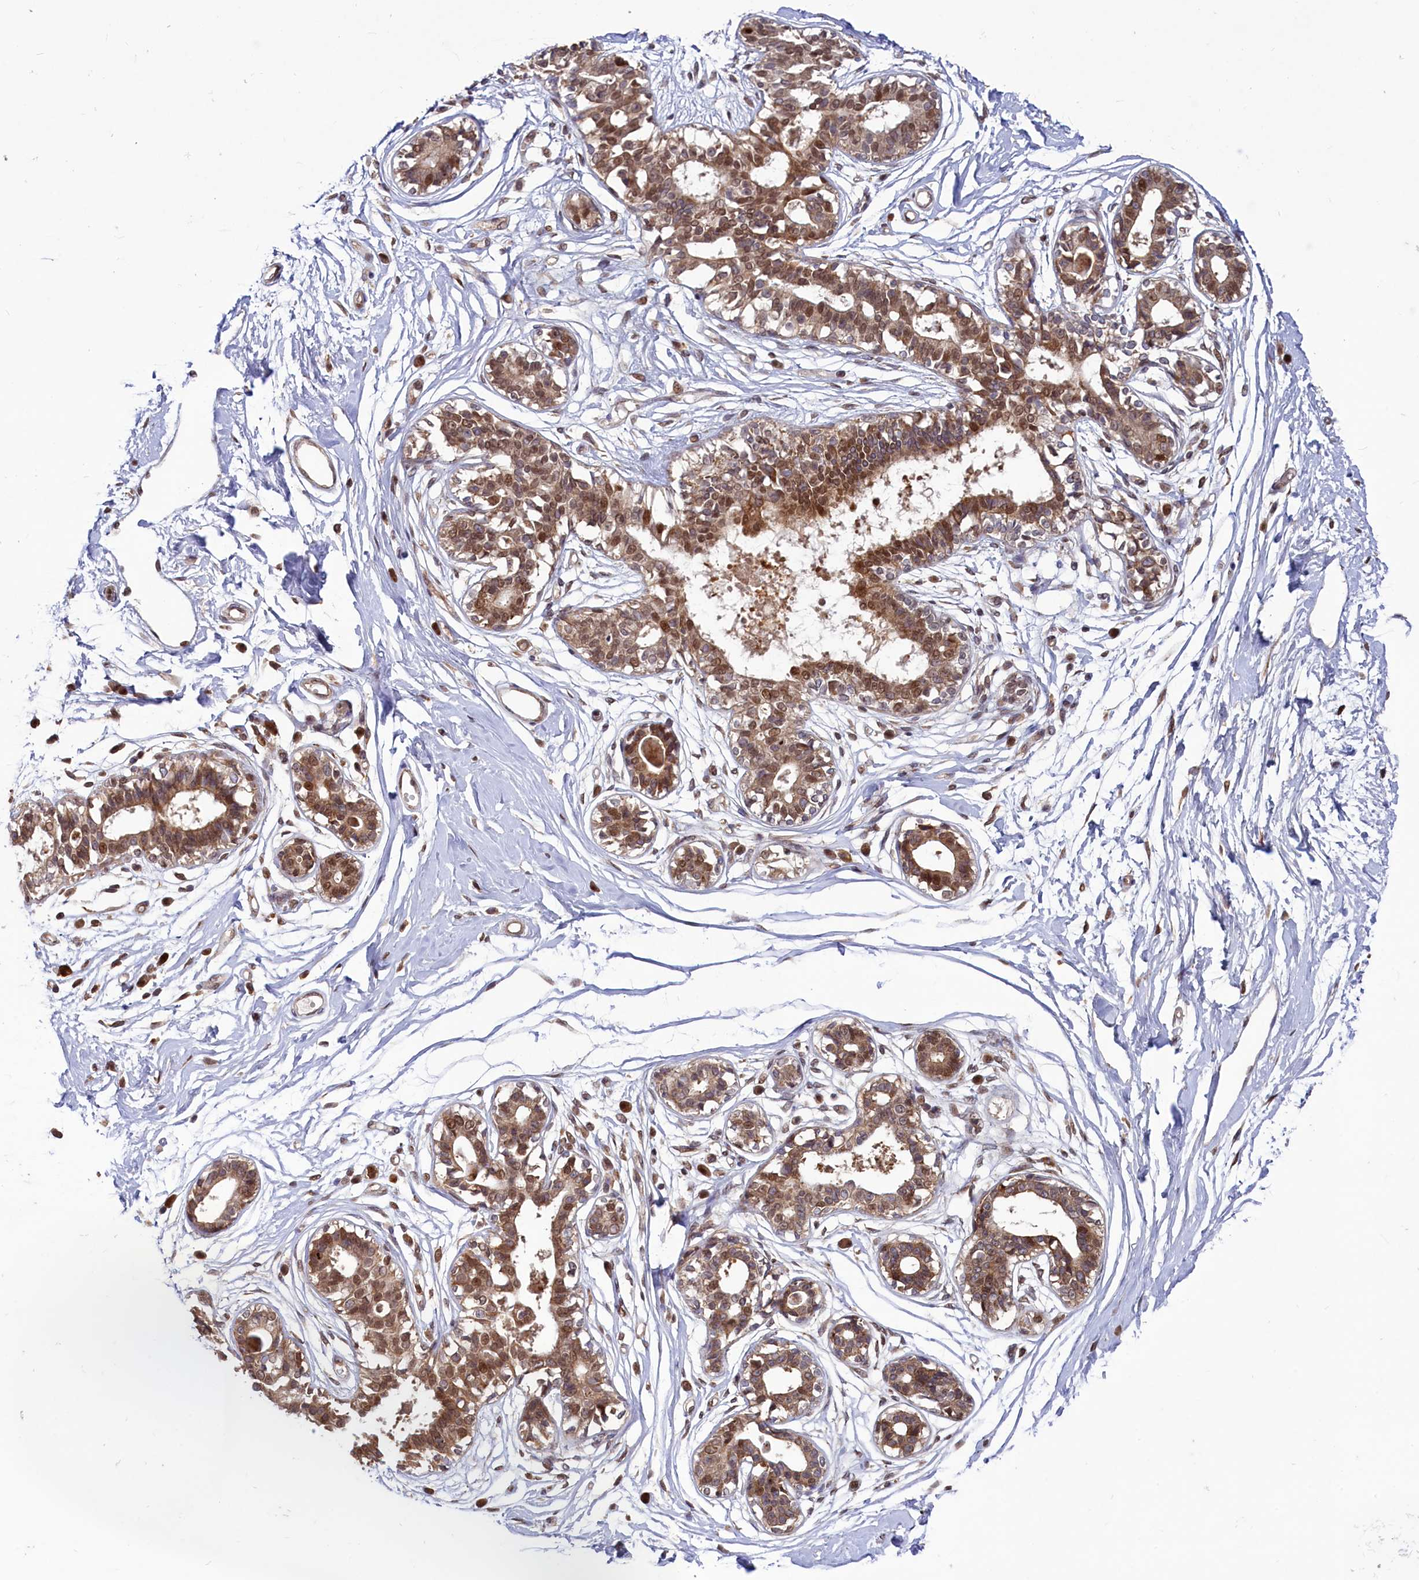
{"staining": {"intensity": "moderate", "quantity": ">75%", "location": "cytoplasmic/membranous,nuclear"}, "tissue": "breast", "cell_type": "Adipocytes", "image_type": "normal", "snomed": [{"axis": "morphology", "description": "Normal tissue, NOS"}, {"axis": "topography", "description": "Breast"}], "caption": "Immunohistochemical staining of unremarkable human breast reveals >75% levels of moderate cytoplasmic/membranous,nuclear protein positivity in about >75% of adipocytes.", "gene": "NAE1", "patient": {"sex": "female", "age": 45}}